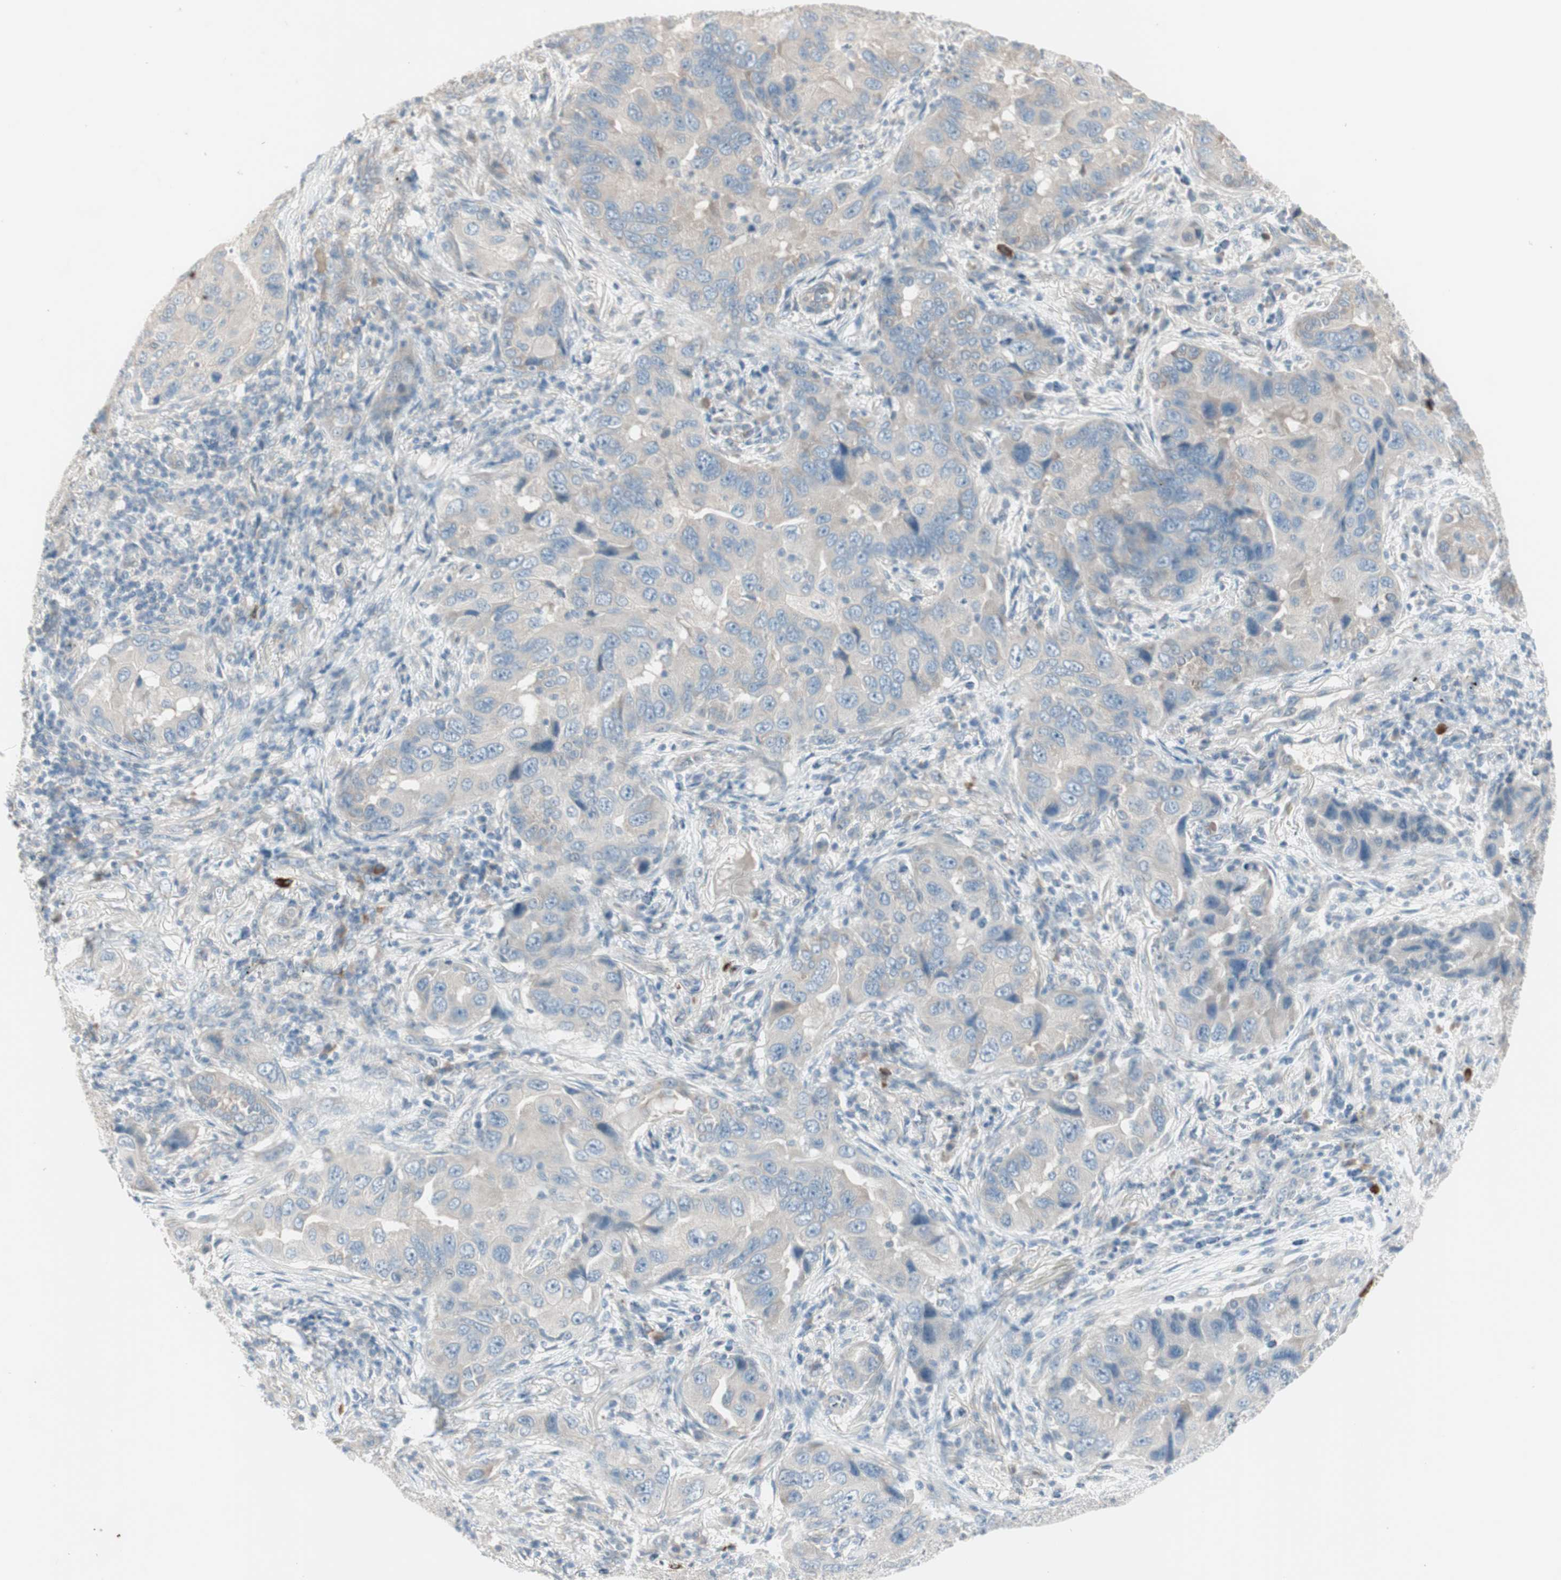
{"staining": {"intensity": "weak", "quantity": "25%-75%", "location": "cytoplasmic/membranous"}, "tissue": "lung cancer", "cell_type": "Tumor cells", "image_type": "cancer", "snomed": [{"axis": "morphology", "description": "Adenocarcinoma, NOS"}, {"axis": "topography", "description": "Lung"}], "caption": "DAB (3,3'-diaminobenzidine) immunohistochemical staining of lung cancer exhibits weak cytoplasmic/membranous protein positivity in about 25%-75% of tumor cells. The staining was performed using DAB (3,3'-diaminobenzidine) to visualize the protein expression in brown, while the nuclei were stained in blue with hematoxylin (Magnification: 20x).", "gene": "MAPRE3", "patient": {"sex": "female", "age": 65}}